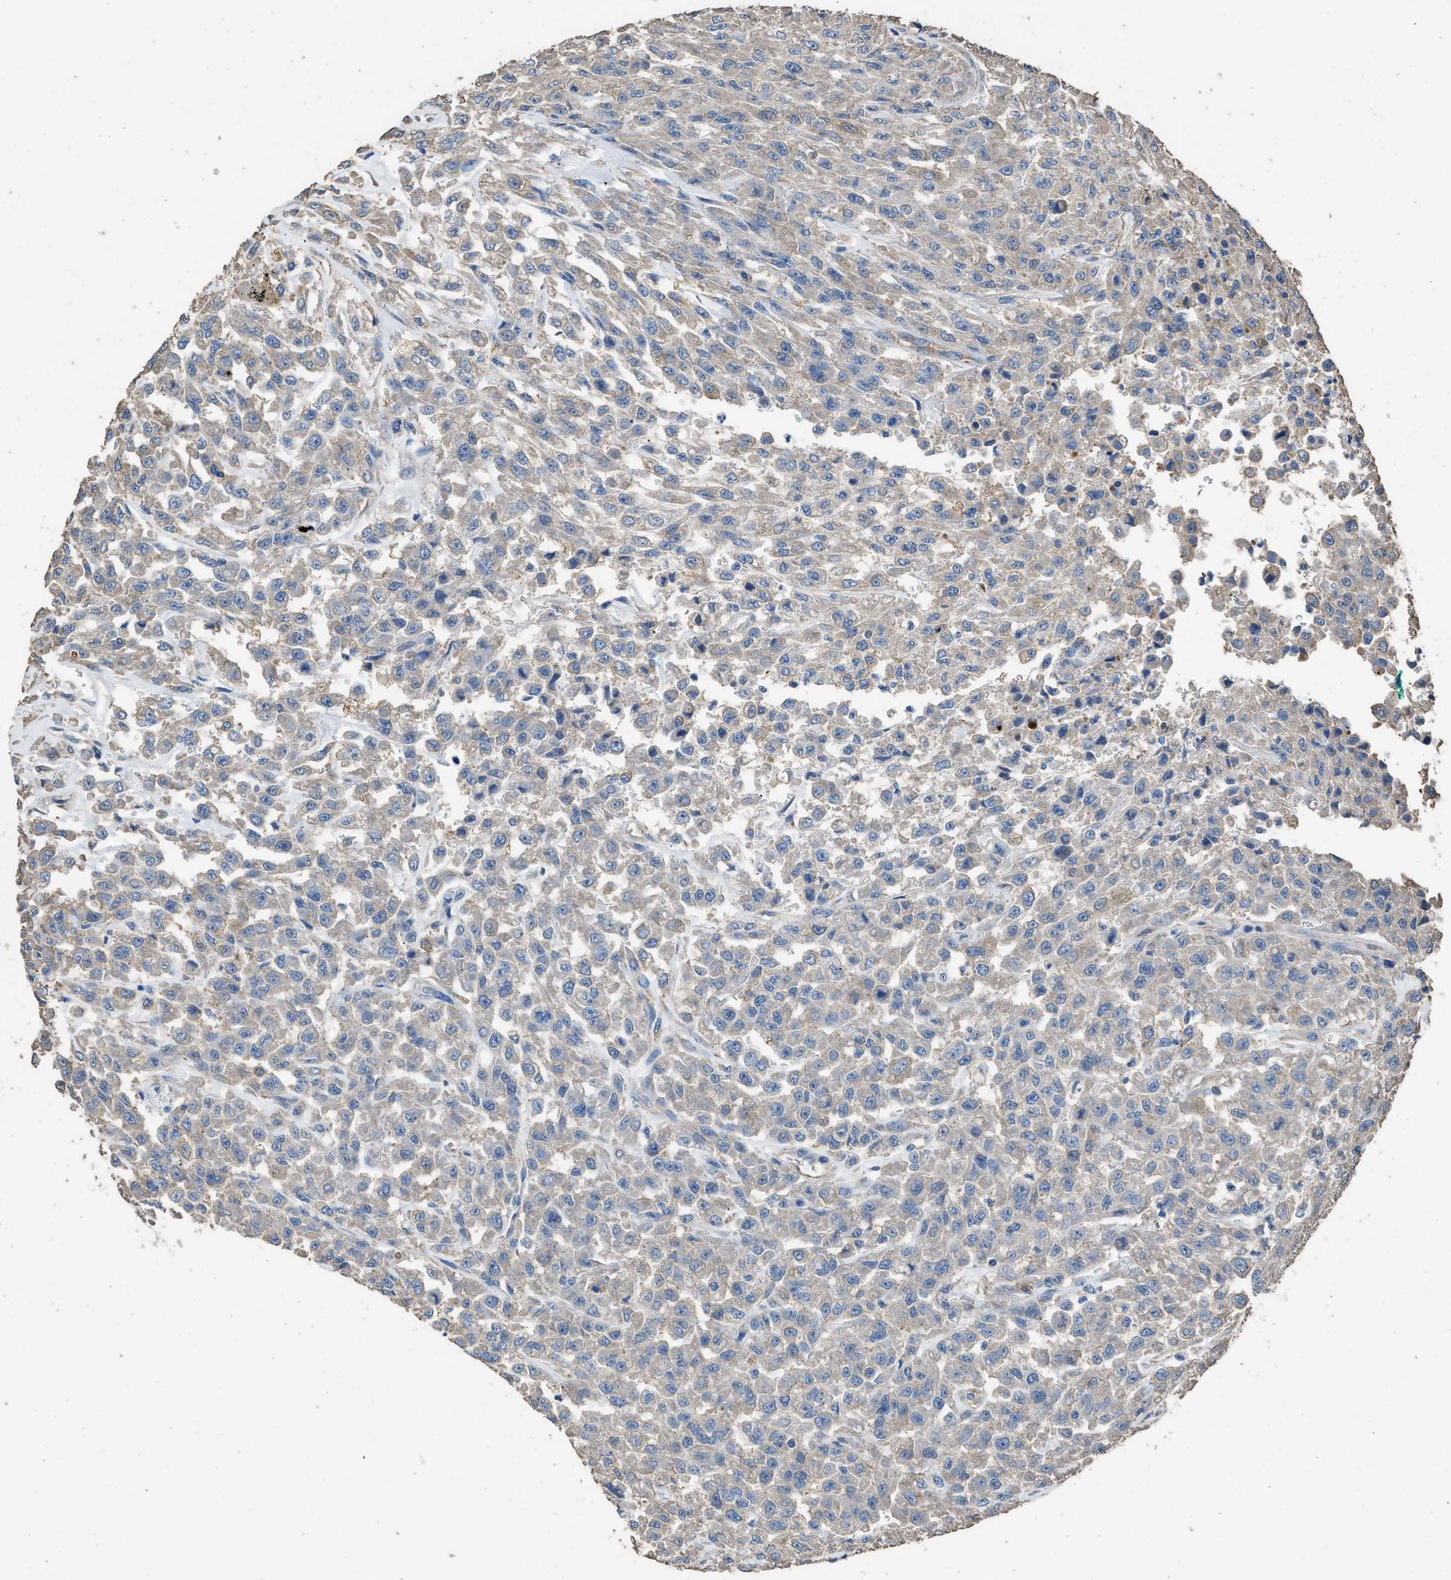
{"staining": {"intensity": "weak", "quantity": "<25%", "location": "cytoplasmic/membranous"}, "tissue": "urothelial cancer", "cell_type": "Tumor cells", "image_type": "cancer", "snomed": [{"axis": "morphology", "description": "Urothelial carcinoma, High grade"}, {"axis": "topography", "description": "Urinary bladder"}], "caption": "This is an immunohistochemistry (IHC) histopathology image of urothelial carcinoma (high-grade). There is no positivity in tumor cells.", "gene": "ITSN1", "patient": {"sex": "male", "age": 46}}